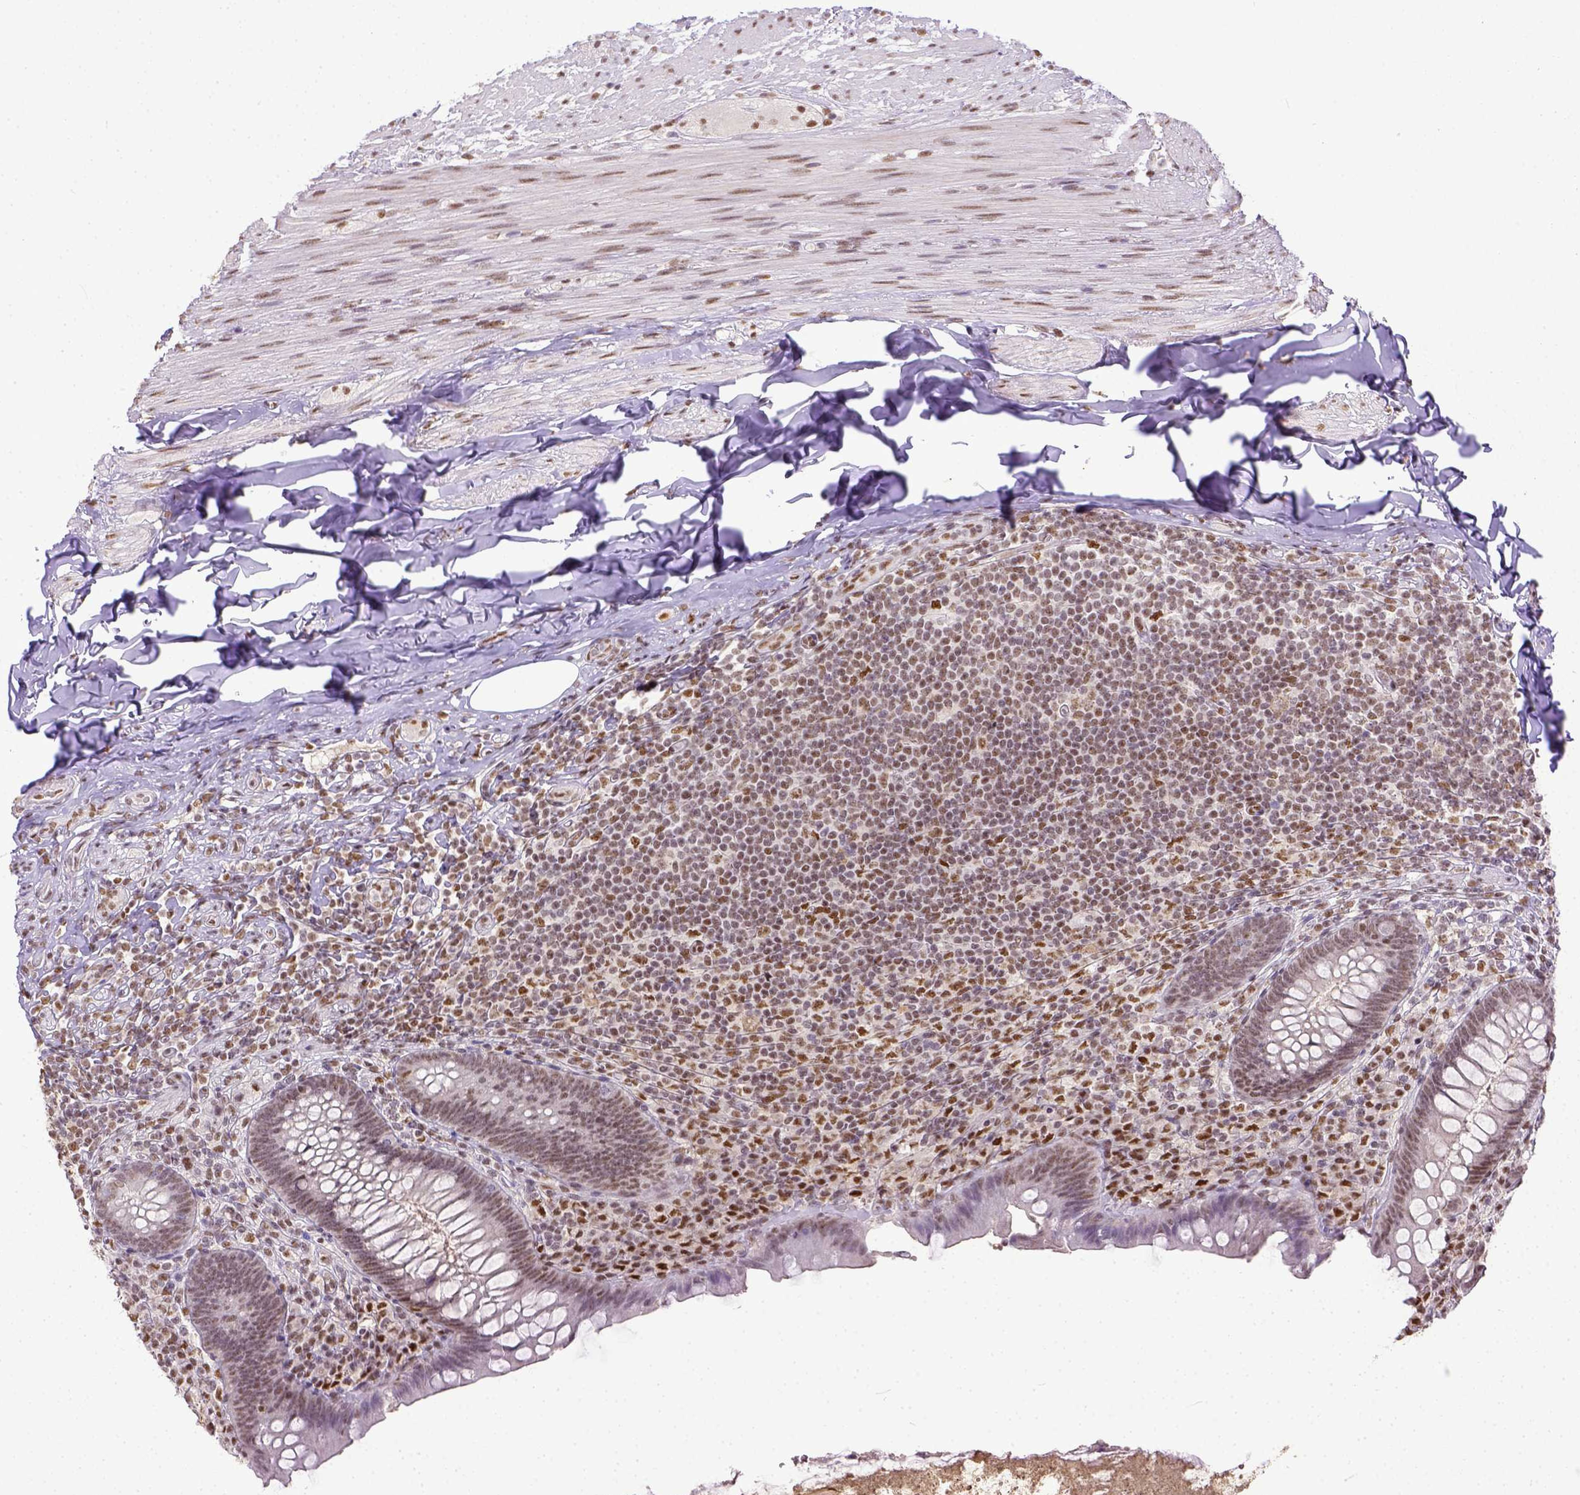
{"staining": {"intensity": "weak", "quantity": ">75%", "location": "nuclear"}, "tissue": "appendix", "cell_type": "Glandular cells", "image_type": "normal", "snomed": [{"axis": "morphology", "description": "Normal tissue, NOS"}, {"axis": "topography", "description": "Appendix"}], "caption": "High-magnification brightfield microscopy of unremarkable appendix stained with DAB (brown) and counterstained with hematoxylin (blue). glandular cells exhibit weak nuclear staining is identified in approximately>75% of cells.", "gene": "ERCC1", "patient": {"sex": "male", "age": 47}}